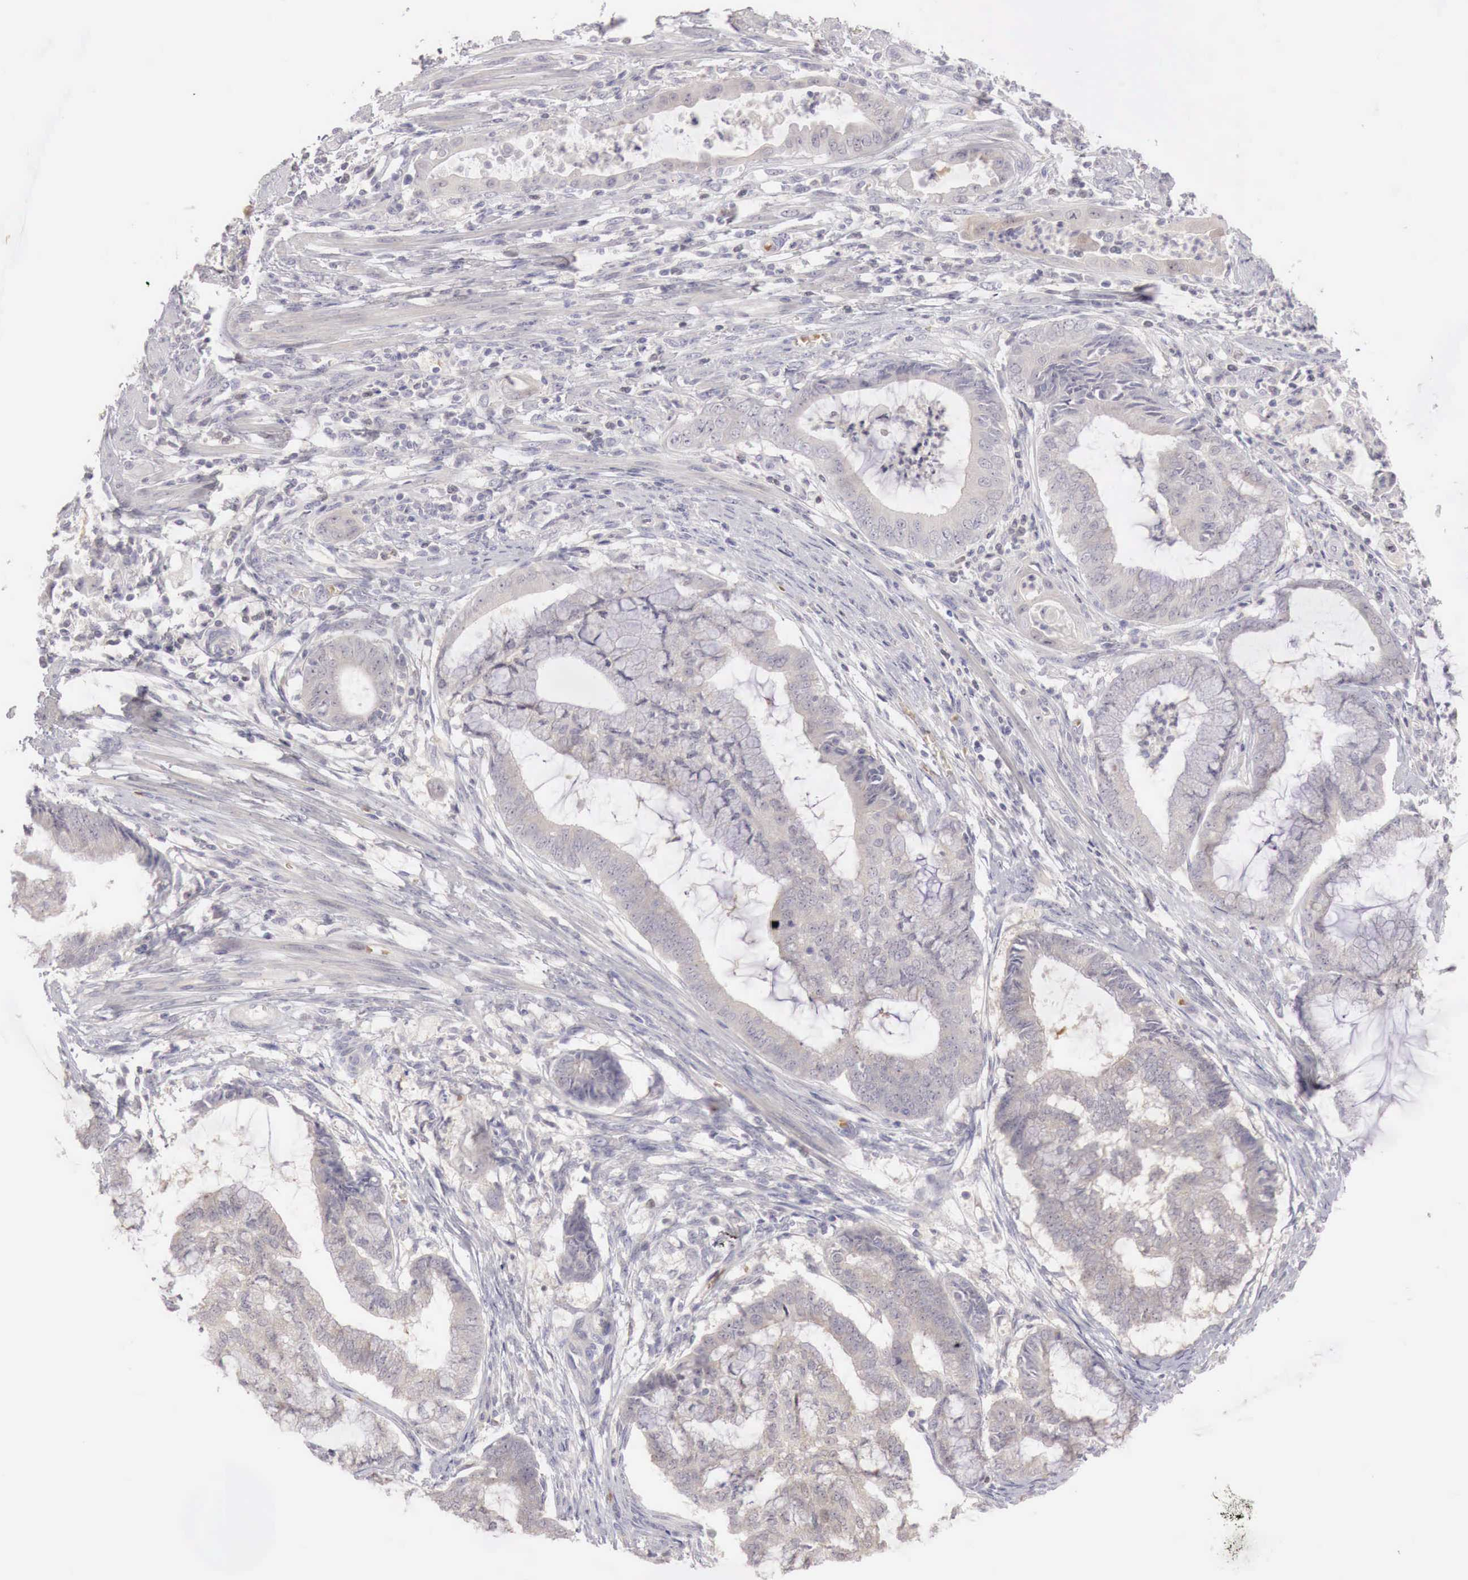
{"staining": {"intensity": "negative", "quantity": "none", "location": "none"}, "tissue": "endometrial cancer", "cell_type": "Tumor cells", "image_type": "cancer", "snomed": [{"axis": "morphology", "description": "Adenocarcinoma, NOS"}, {"axis": "topography", "description": "Endometrium"}], "caption": "Human endometrial cancer (adenocarcinoma) stained for a protein using IHC displays no positivity in tumor cells.", "gene": "GATA1", "patient": {"sex": "female", "age": 63}}